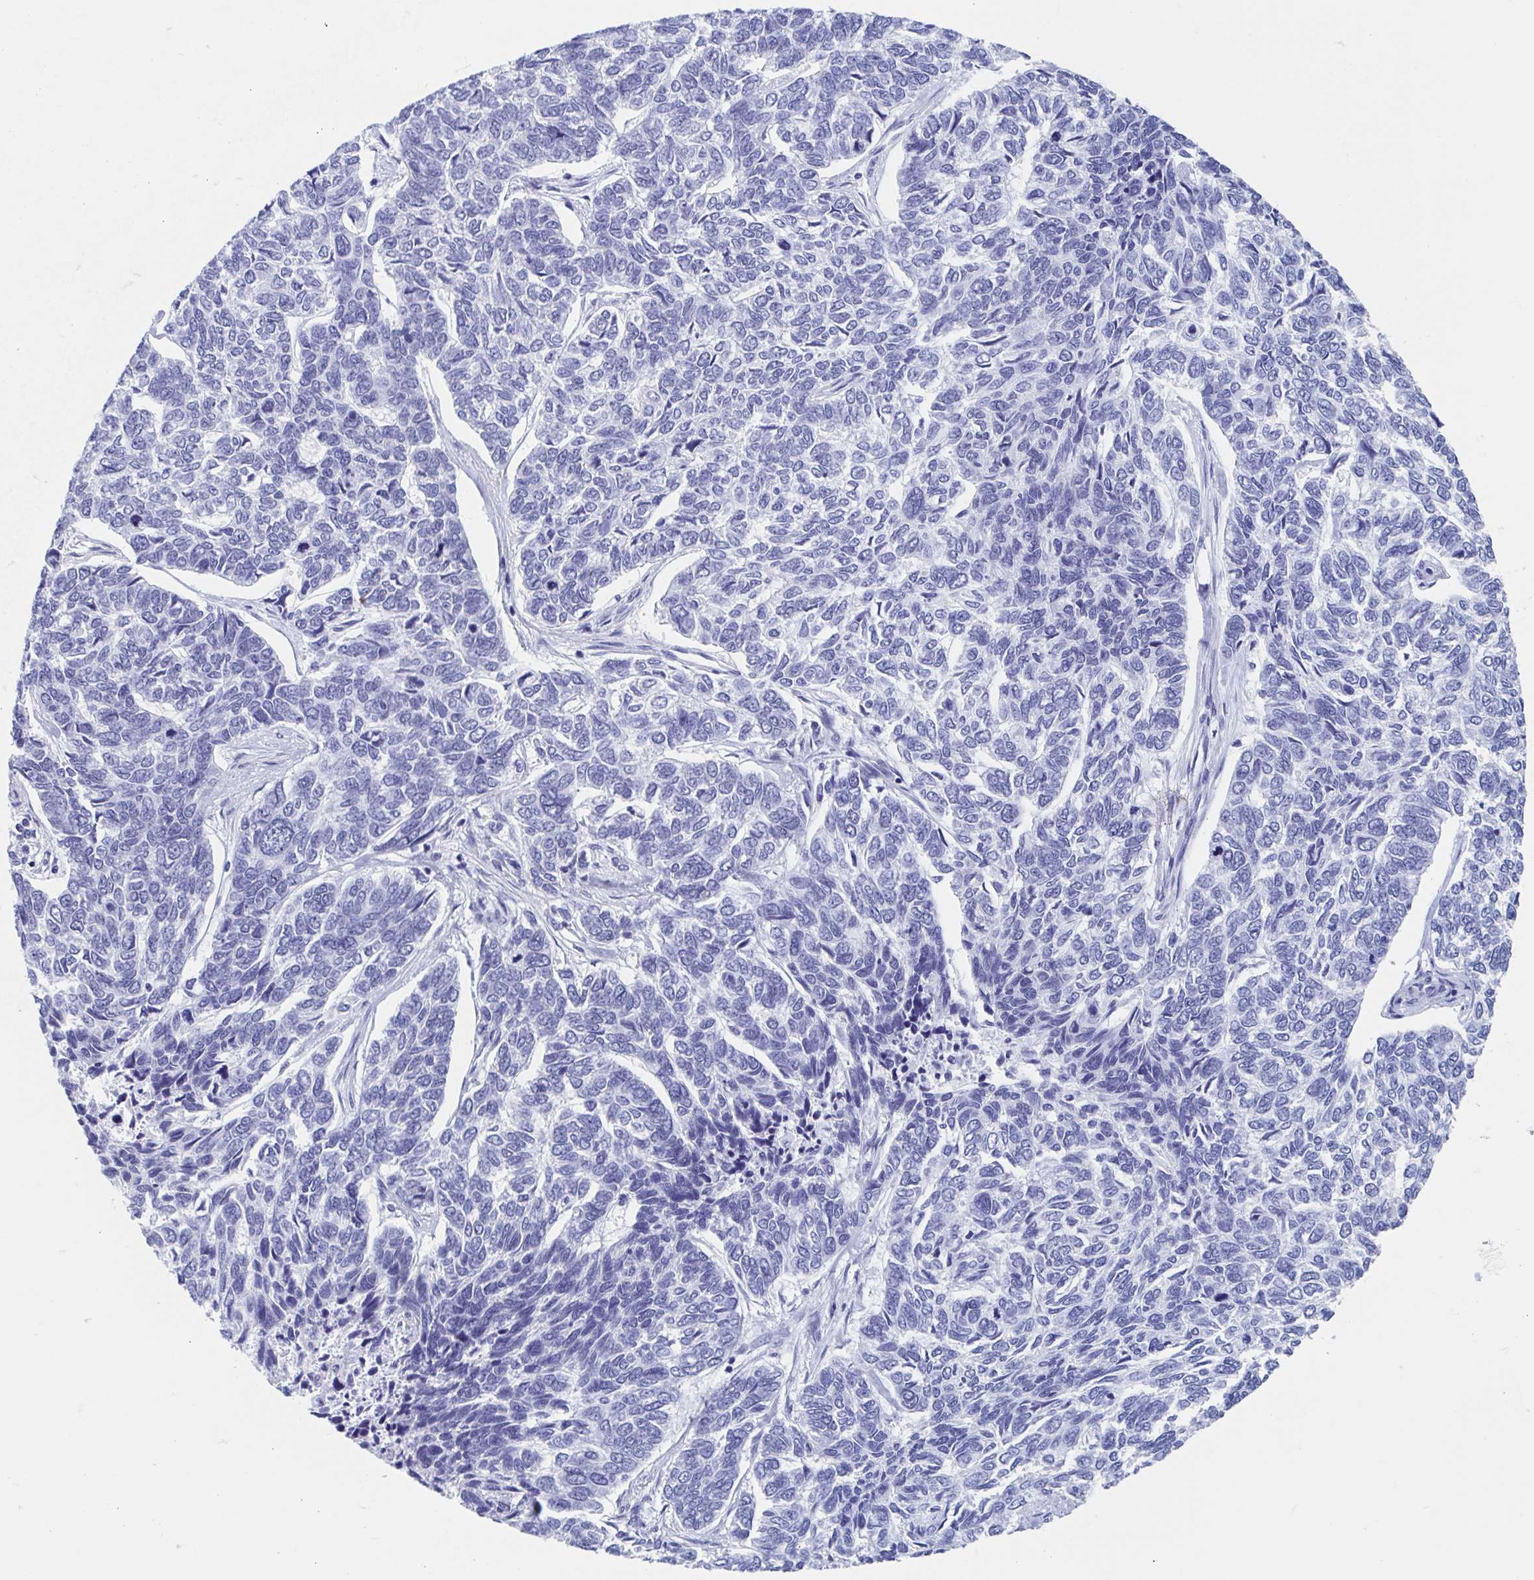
{"staining": {"intensity": "negative", "quantity": "none", "location": "none"}, "tissue": "skin cancer", "cell_type": "Tumor cells", "image_type": "cancer", "snomed": [{"axis": "morphology", "description": "Basal cell carcinoma"}, {"axis": "topography", "description": "Skin"}], "caption": "Immunohistochemical staining of human basal cell carcinoma (skin) exhibits no significant staining in tumor cells.", "gene": "HDGFL1", "patient": {"sex": "female", "age": 65}}